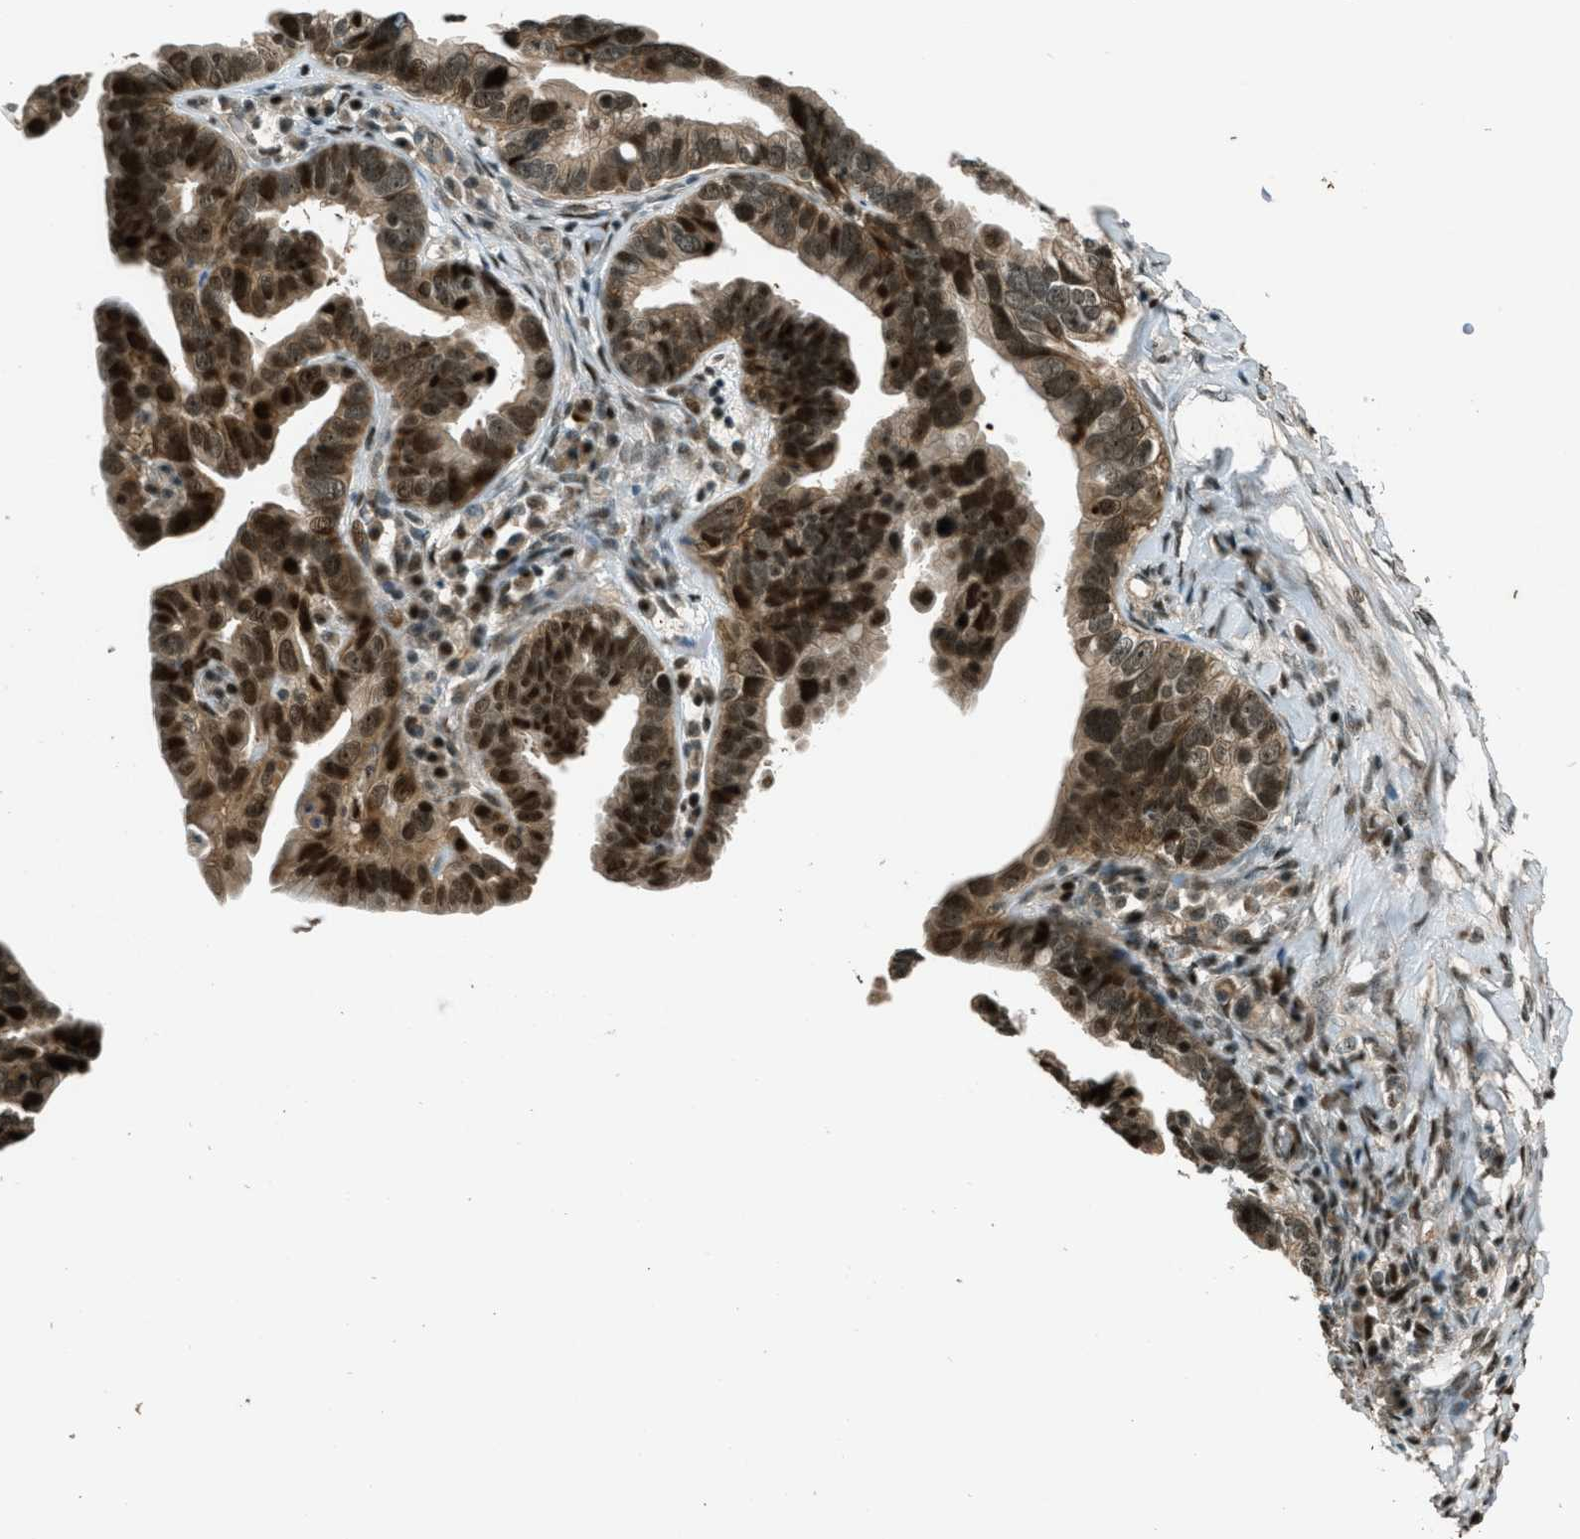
{"staining": {"intensity": "strong", "quantity": ">75%", "location": "cytoplasmic/membranous,nuclear"}, "tissue": "ovarian cancer", "cell_type": "Tumor cells", "image_type": "cancer", "snomed": [{"axis": "morphology", "description": "Cystadenocarcinoma, serous, NOS"}, {"axis": "topography", "description": "Ovary"}], "caption": "Brown immunohistochemical staining in ovarian cancer reveals strong cytoplasmic/membranous and nuclear positivity in approximately >75% of tumor cells.", "gene": "FOXM1", "patient": {"sex": "female", "age": 56}}